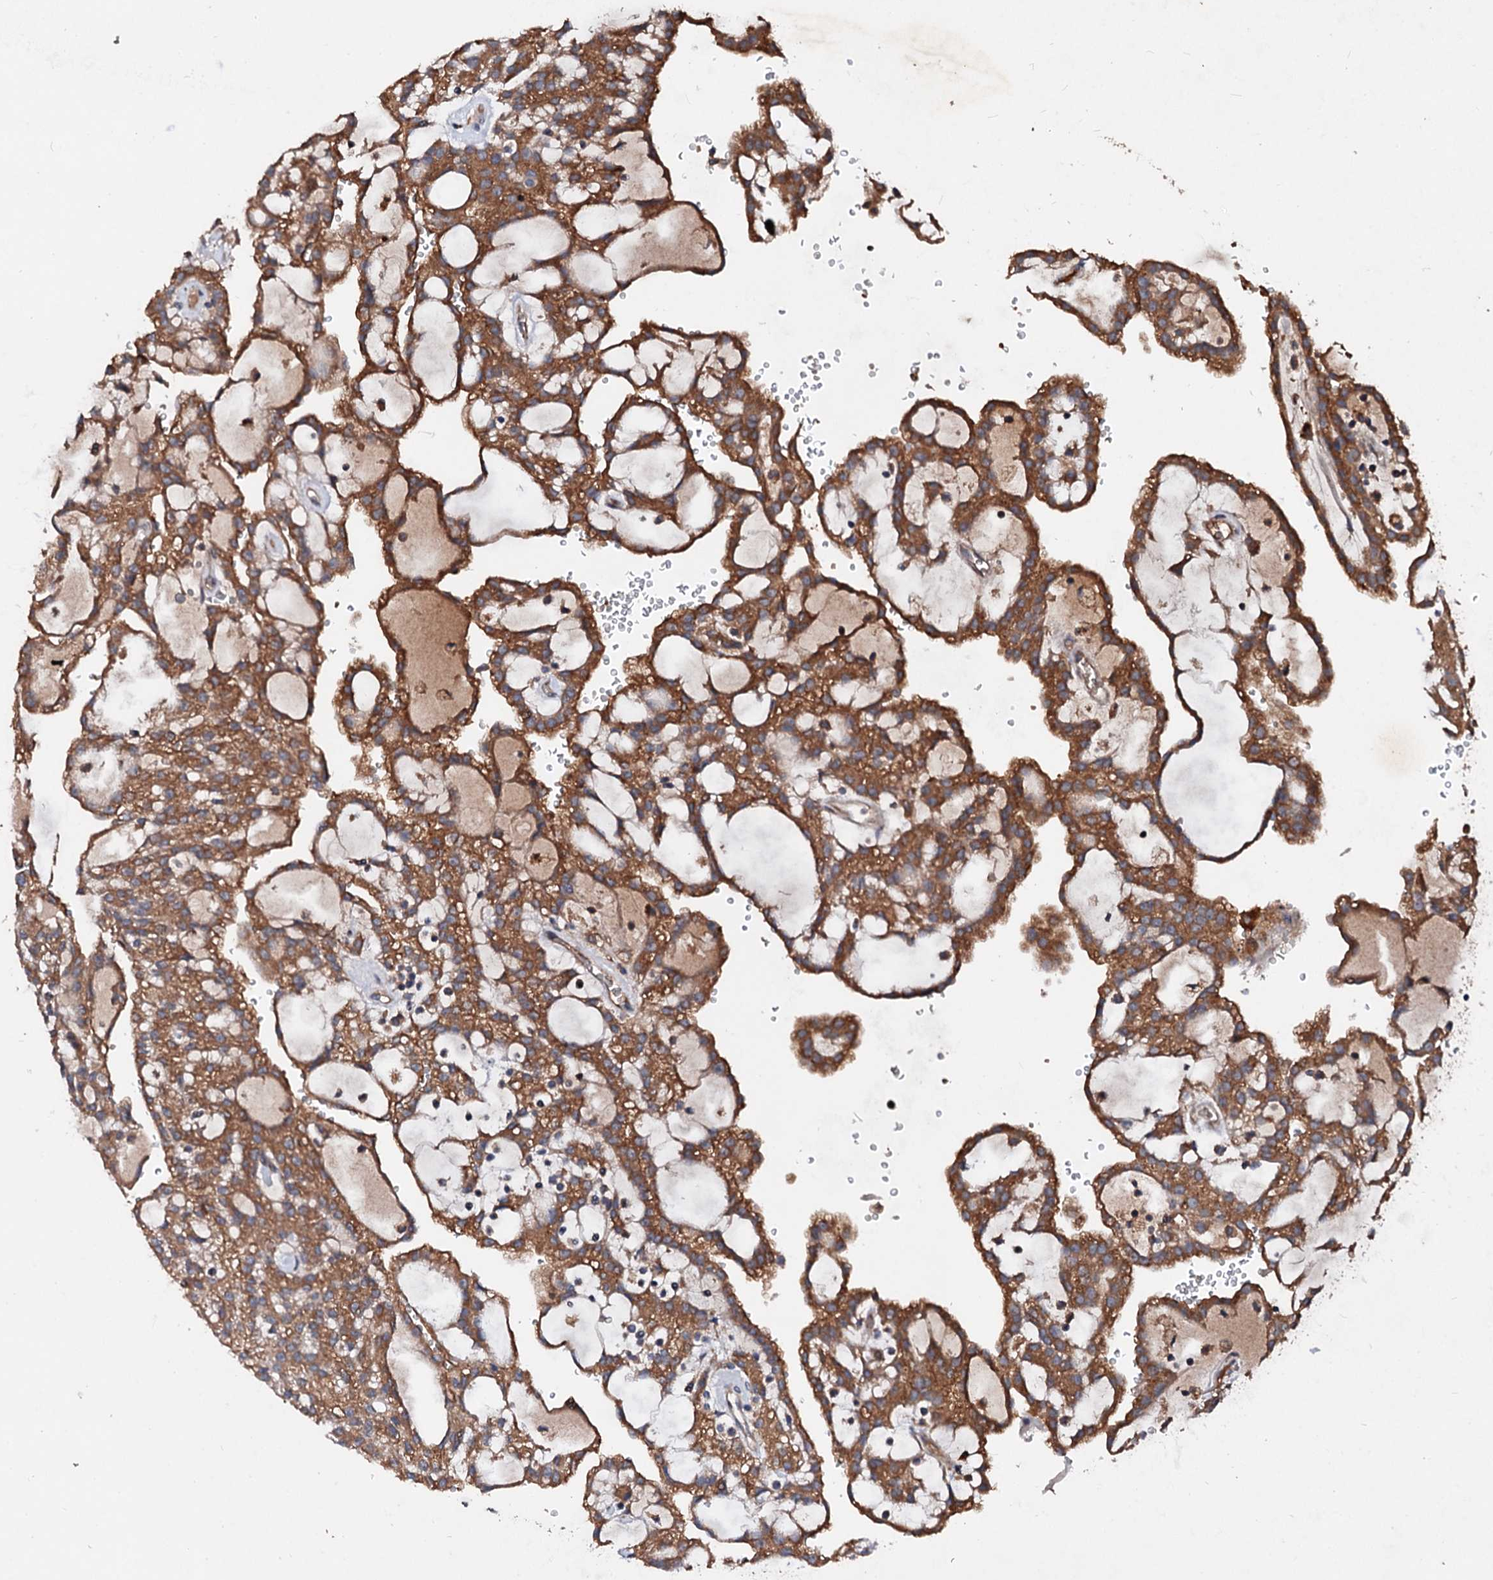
{"staining": {"intensity": "moderate", "quantity": ">75%", "location": "cytoplasmic/membranous"}, "tissue": "renal cancer", "cell_type": "Tumor cells", "image_type": "cancer", "snomed": [{"axis": "morphology", "description": "Adenocarcinoma, NOS"}, {"axis": "topography", "description": "Kidney"}], "caption": "Immunohistochemistry image of renal cancer stained for a protein (brown), which displays medium levels of moderate cytoplasmic/membranous expression in approximately >75% of tumor cells.", "gene": "EXTL1", "patient": {"sex": "male", "age": 63}}